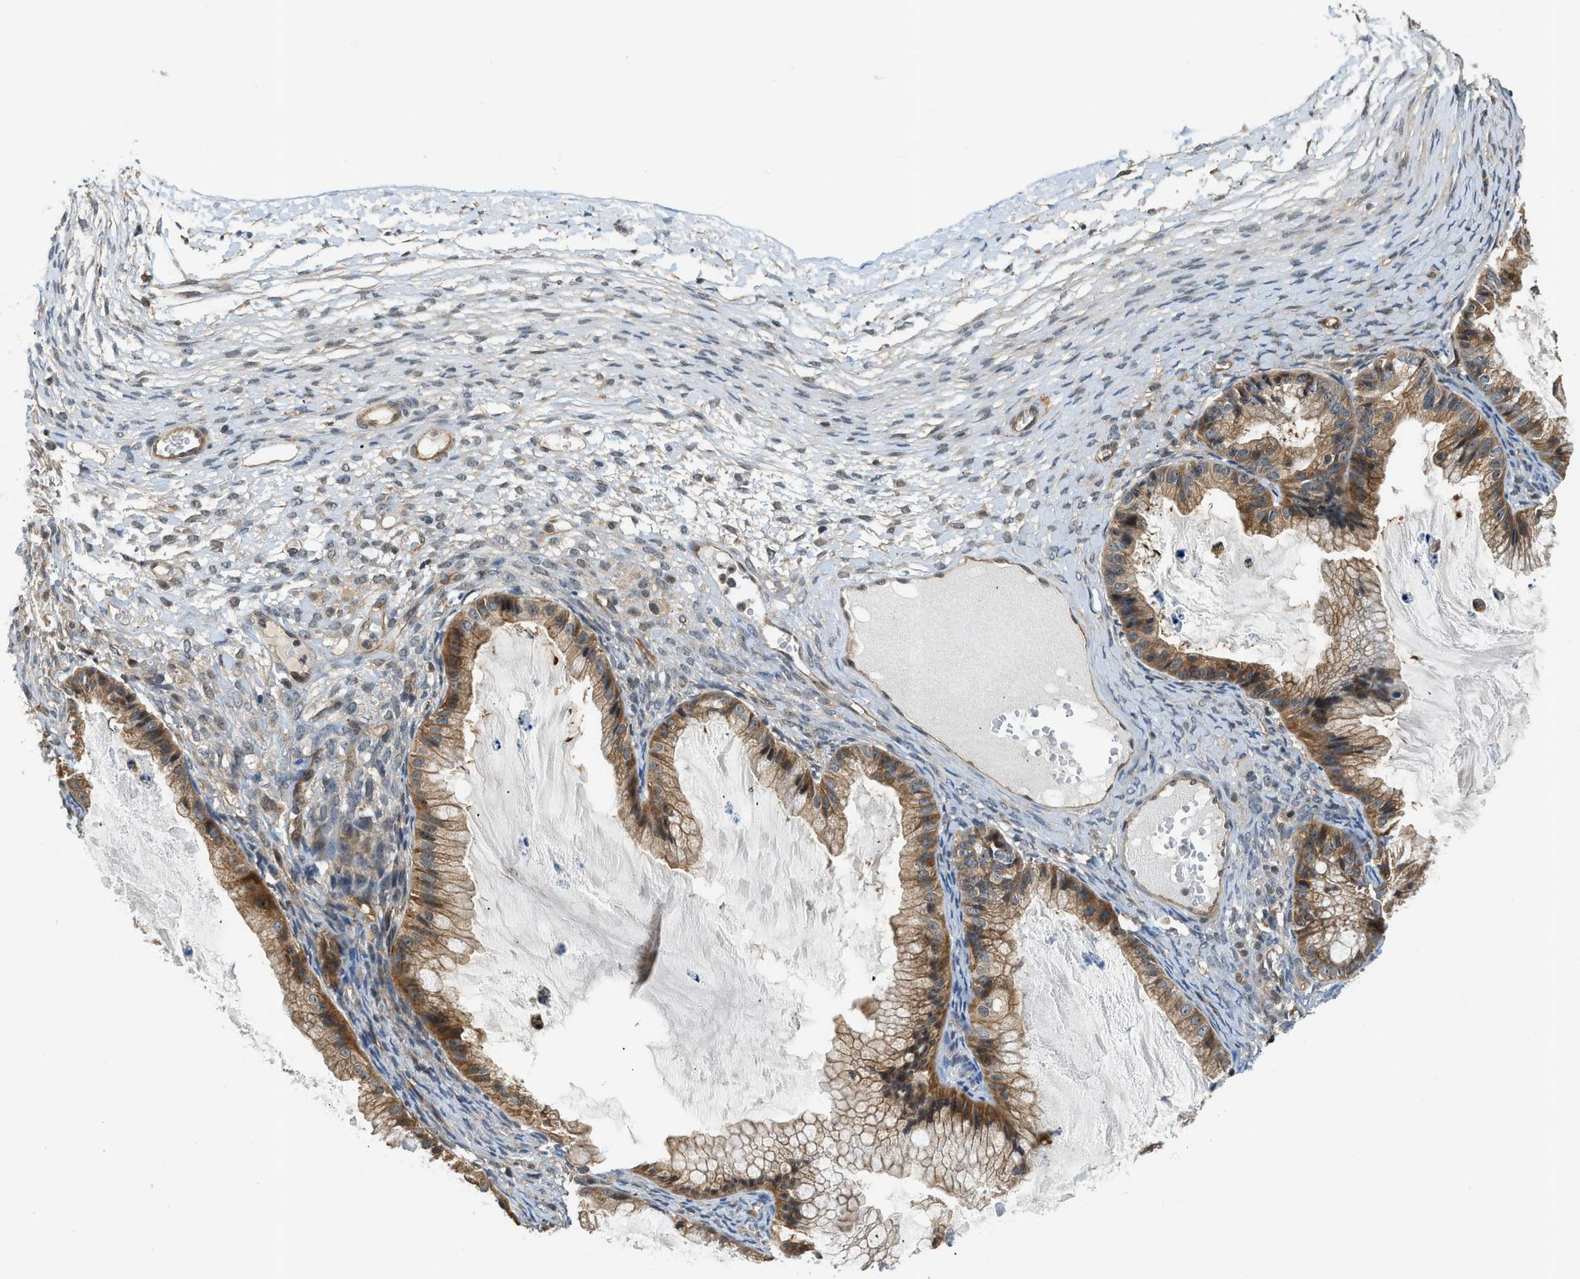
{"staining": {"intensity": "moderate", "quantity": ">75%", "location": "cytoplasmic/membranous"}, "tissue": "ovarian cancer", "cell_type": "Tumor cells", "image_type": "cancer", "snomed": [{"axis": "morphology", "description": "Cystadenocarcinoma, mucinous, NOS"}, {"axis": "topography", "description": "Ovary"}], "caption": "Human mucinous cystadenocarcinoma (ovarian) stained with a brown dye demonstrates moderate cytoplasmic/membranous positive positivity in about >75% of tumor cells.", "gene": "CBLB", "patient": {"sex": "female", "age": 57}}